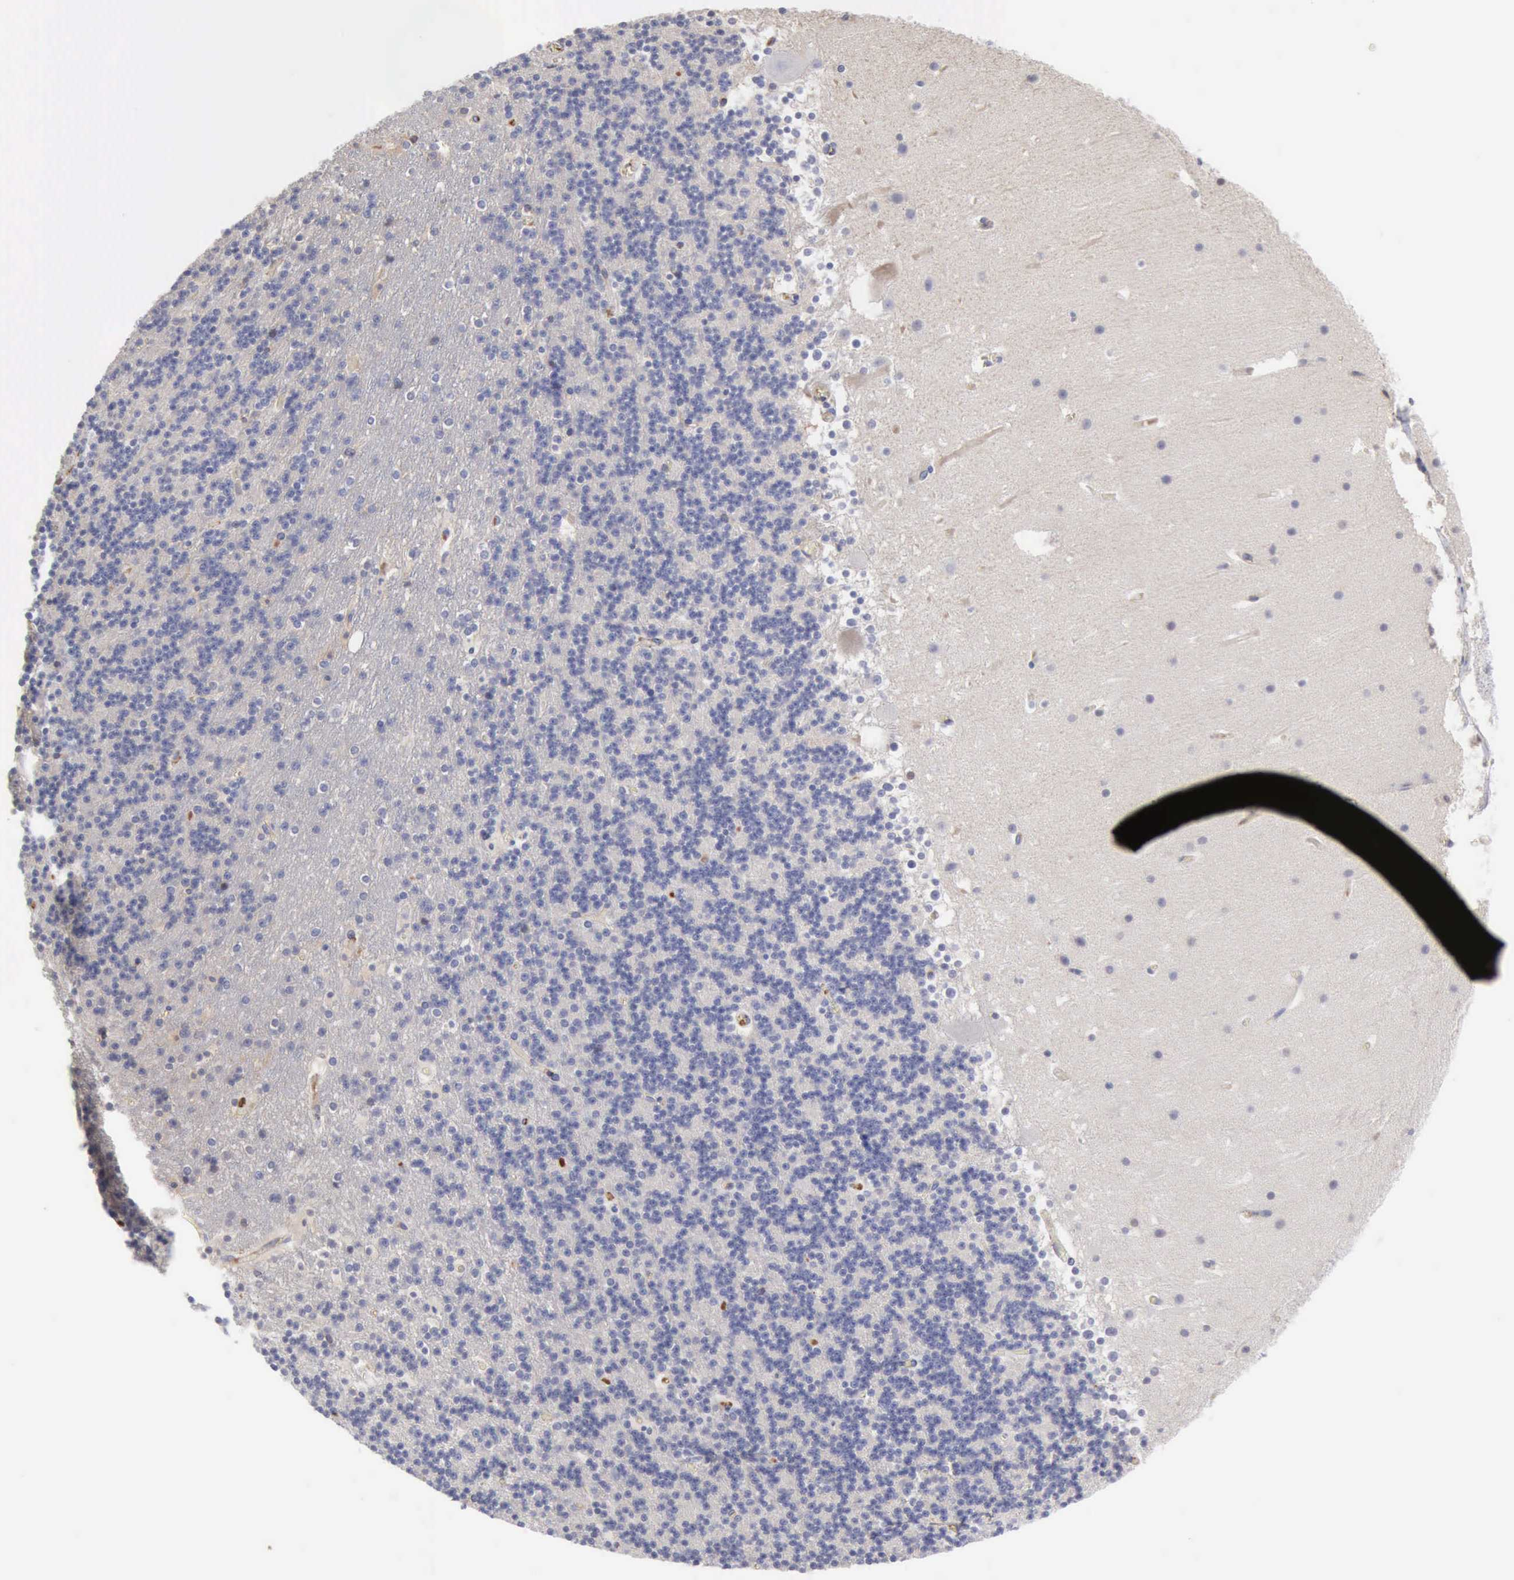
{"staining": {"intensity": "negative", "quantity": "none", "location": "none"}, "tissue": "cerebellum", "cell_type": "Cells in granular layer", "image_type": "normal", "snomed": [{"axis": "morphology", "description": "Normal tissue, NOS"}, {"axis": "topography", "description": "Cerebellum"}], "caption": "Cerebellum was stained to show a protein in brown. There is no significant positivity in cells in granular layer. (Immunohistochemistry, brightfield microscopy, high magnification).", "gene": "SERPINA1", "patient": {"sex": "male", "age": 45}}